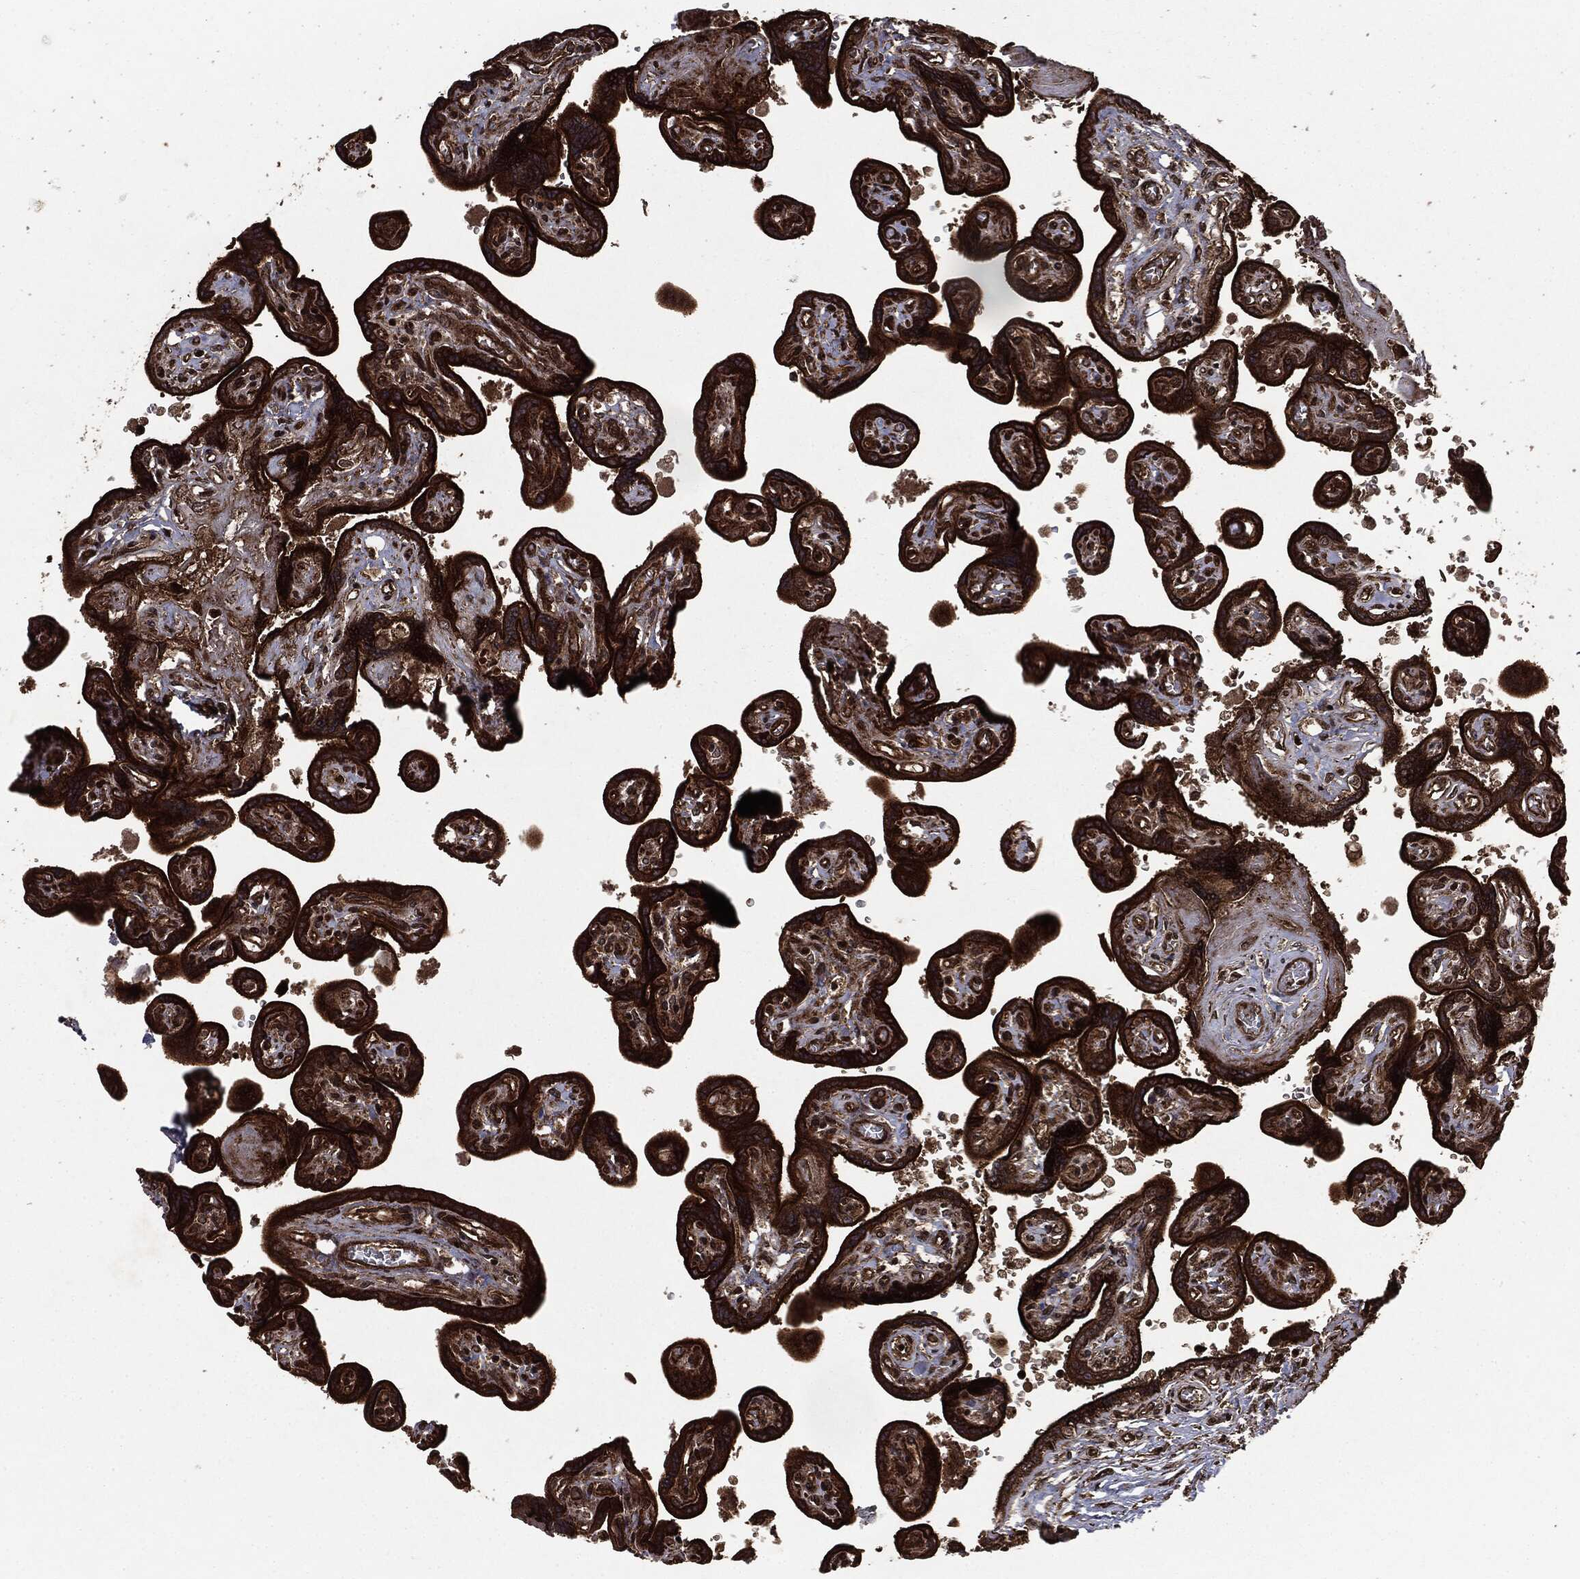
{"staining": {"intensity": "moderate", "quantity": ">75%", "location": "cytoplasmic/membranous,nuclear"}, "tissue": "placenta", "cell_type": "Decidual cells", "image_type": "normal", "snomed": [{"axis": "morphology", "description": "Normal tissue, NOS"}, {"axis": "topography", "description": "Placenta"}], "caption": "Immunohistochemistry staining of unremarkable placenta, which shows medium levels of moderate cytoplasmic/membranous,nuclear positivity in approximately >75% of decidual cells indicating moderate cytoplasmic/membranous,nuclear protein positivity. The staining was performed using DAB (3,3'-diaminobenzidine) (brown) for protein detection and nuclei were counterstained in hematoxylin (blue).", "gene": "CARD6", "patient": {"sex": "female", "age": 32}}